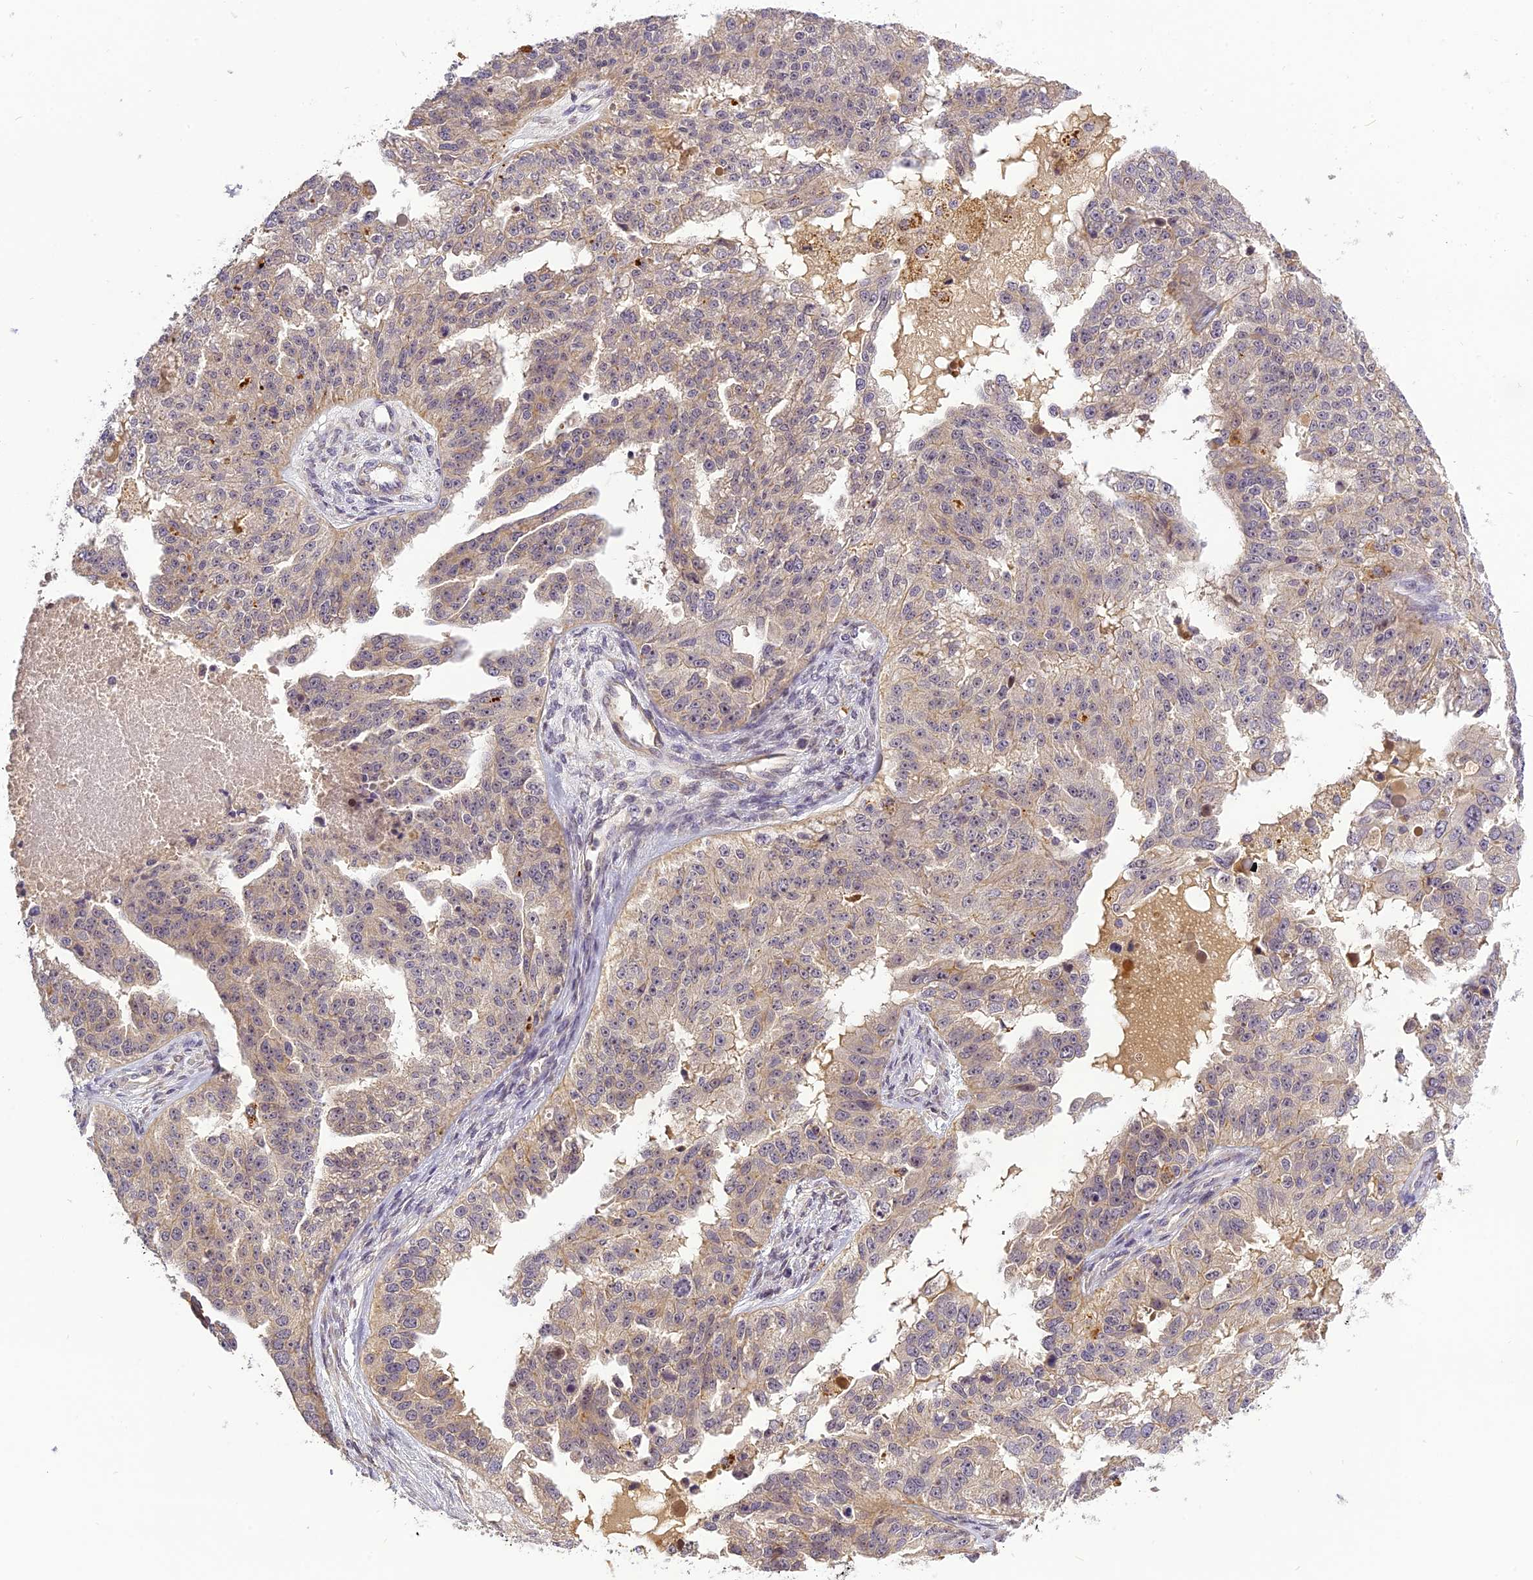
{"staining": {"intensity": "weak", "quantity": "<25%", "location": "cytoplasmic/membranous"}, "tissue": "ovarian cancer", "cell_type": "Tumor cells", "image_type": "cancer", "snomed": [{"axis": "morphology", "description": "Cystadenocarcinoma, serous, NOS"}, {"axis": "topography", "description": "Ovary"}], "caption": "There is no significant staining in tumor cells of ovarian serous cystadenocarcinoma. (DAB (3,3'-diaminobenzidine) IHC visualized using brightfield microscopy, high magnification).", "gene": "FNIP2", "patient": {"sex": "female", "age": 58}}